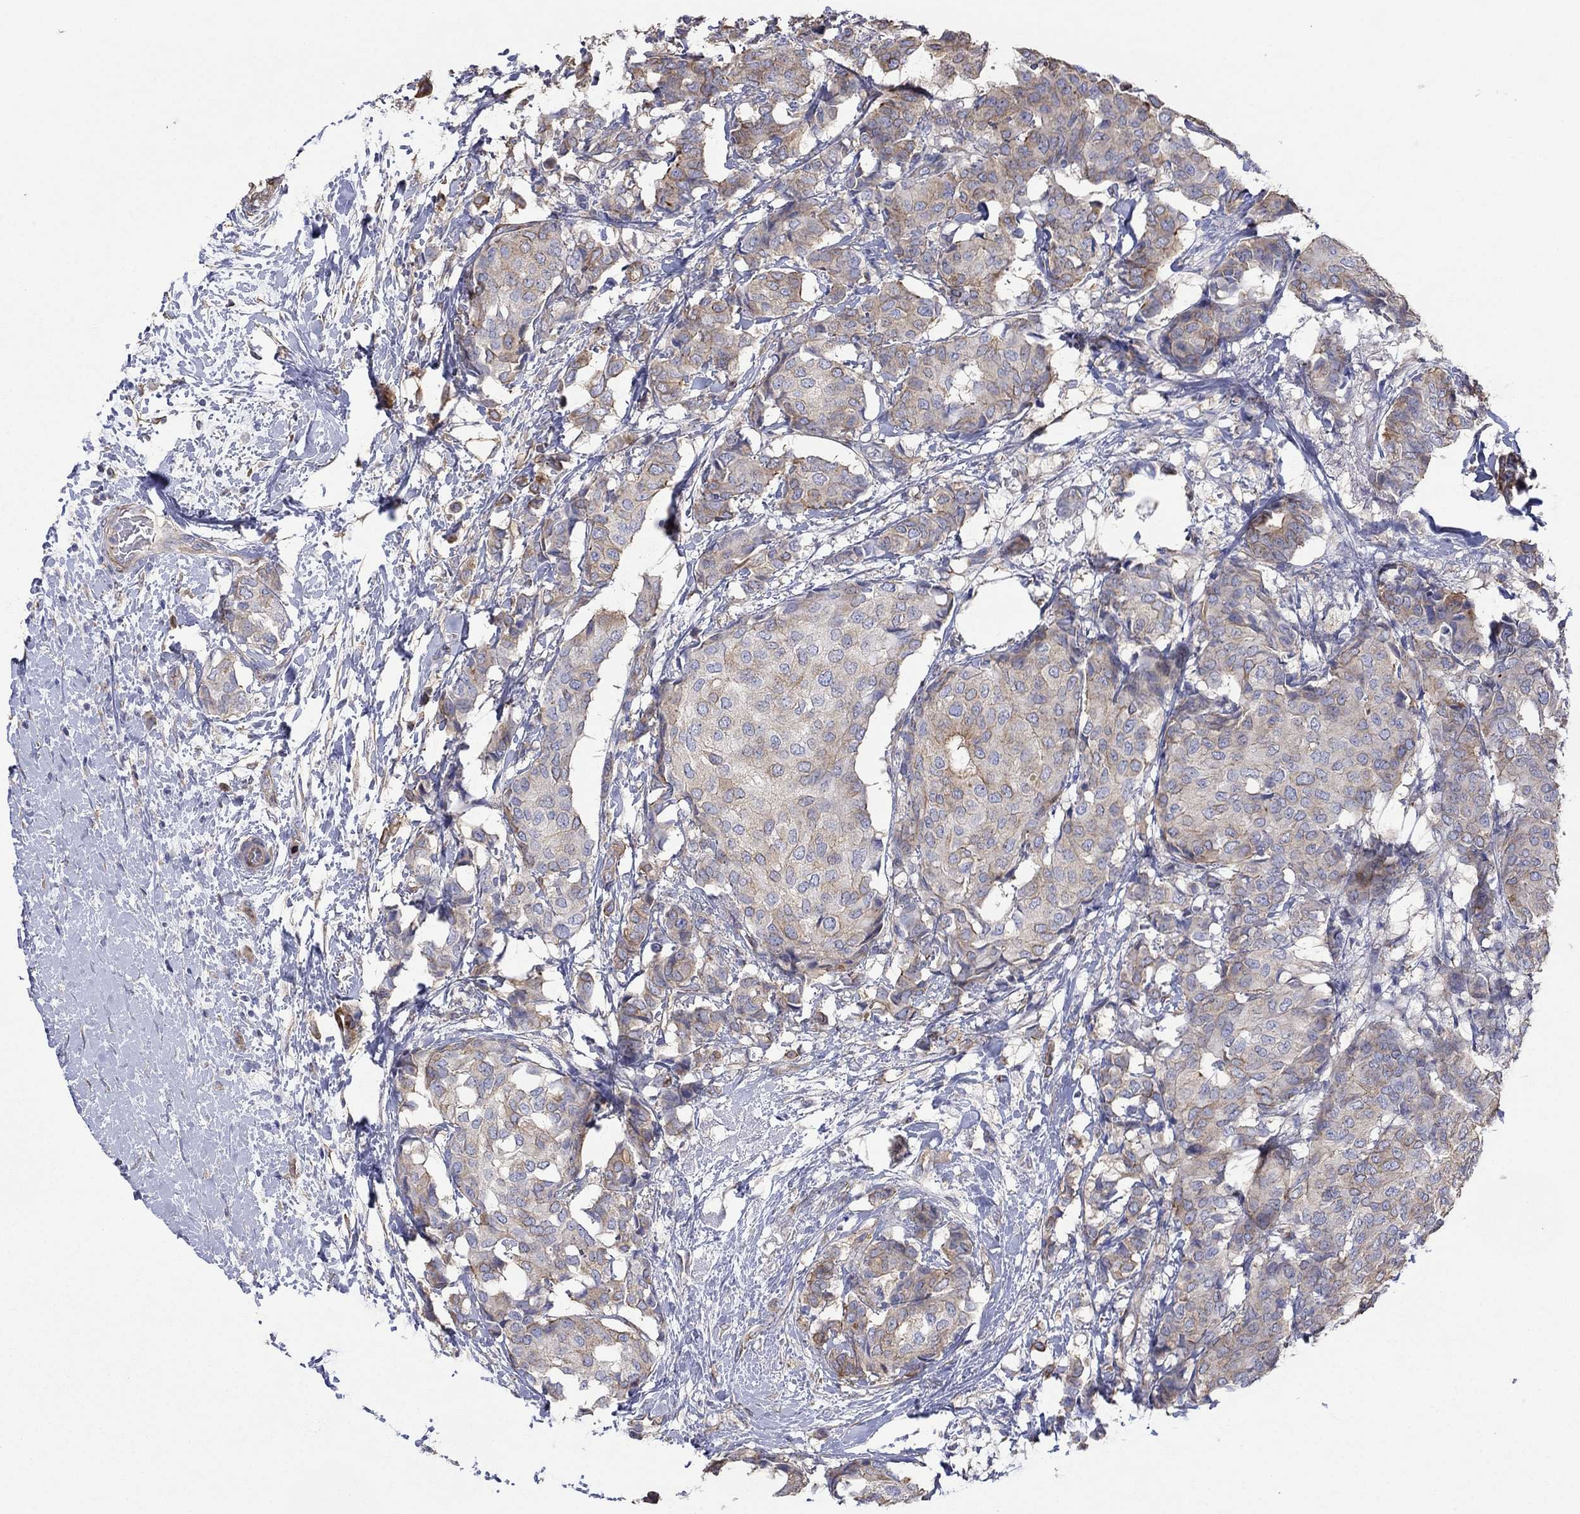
{"staining": {"intensity": "moderate", "quantity": "25%-75%", "location": "cytoplasmic/membranous,nuclear"}, "tissue": "breast cancer", "cell_type": "Tumor cells", "image_type": "cancer", "snomed": [{"axis": "morphology", "description": "Duct carcinoma"}, {"axis": "topography", "description": "Breast"}], "caption": "The image displays immunohistochemical staining of breast intraductal carcinoma. There is moderate cytoplasmic/membranous and nuclear expression is seen in approximately 25%-75% of tumor cells.", "gene": "TPRN", "patient": {"sex": "female", "age": 75}}